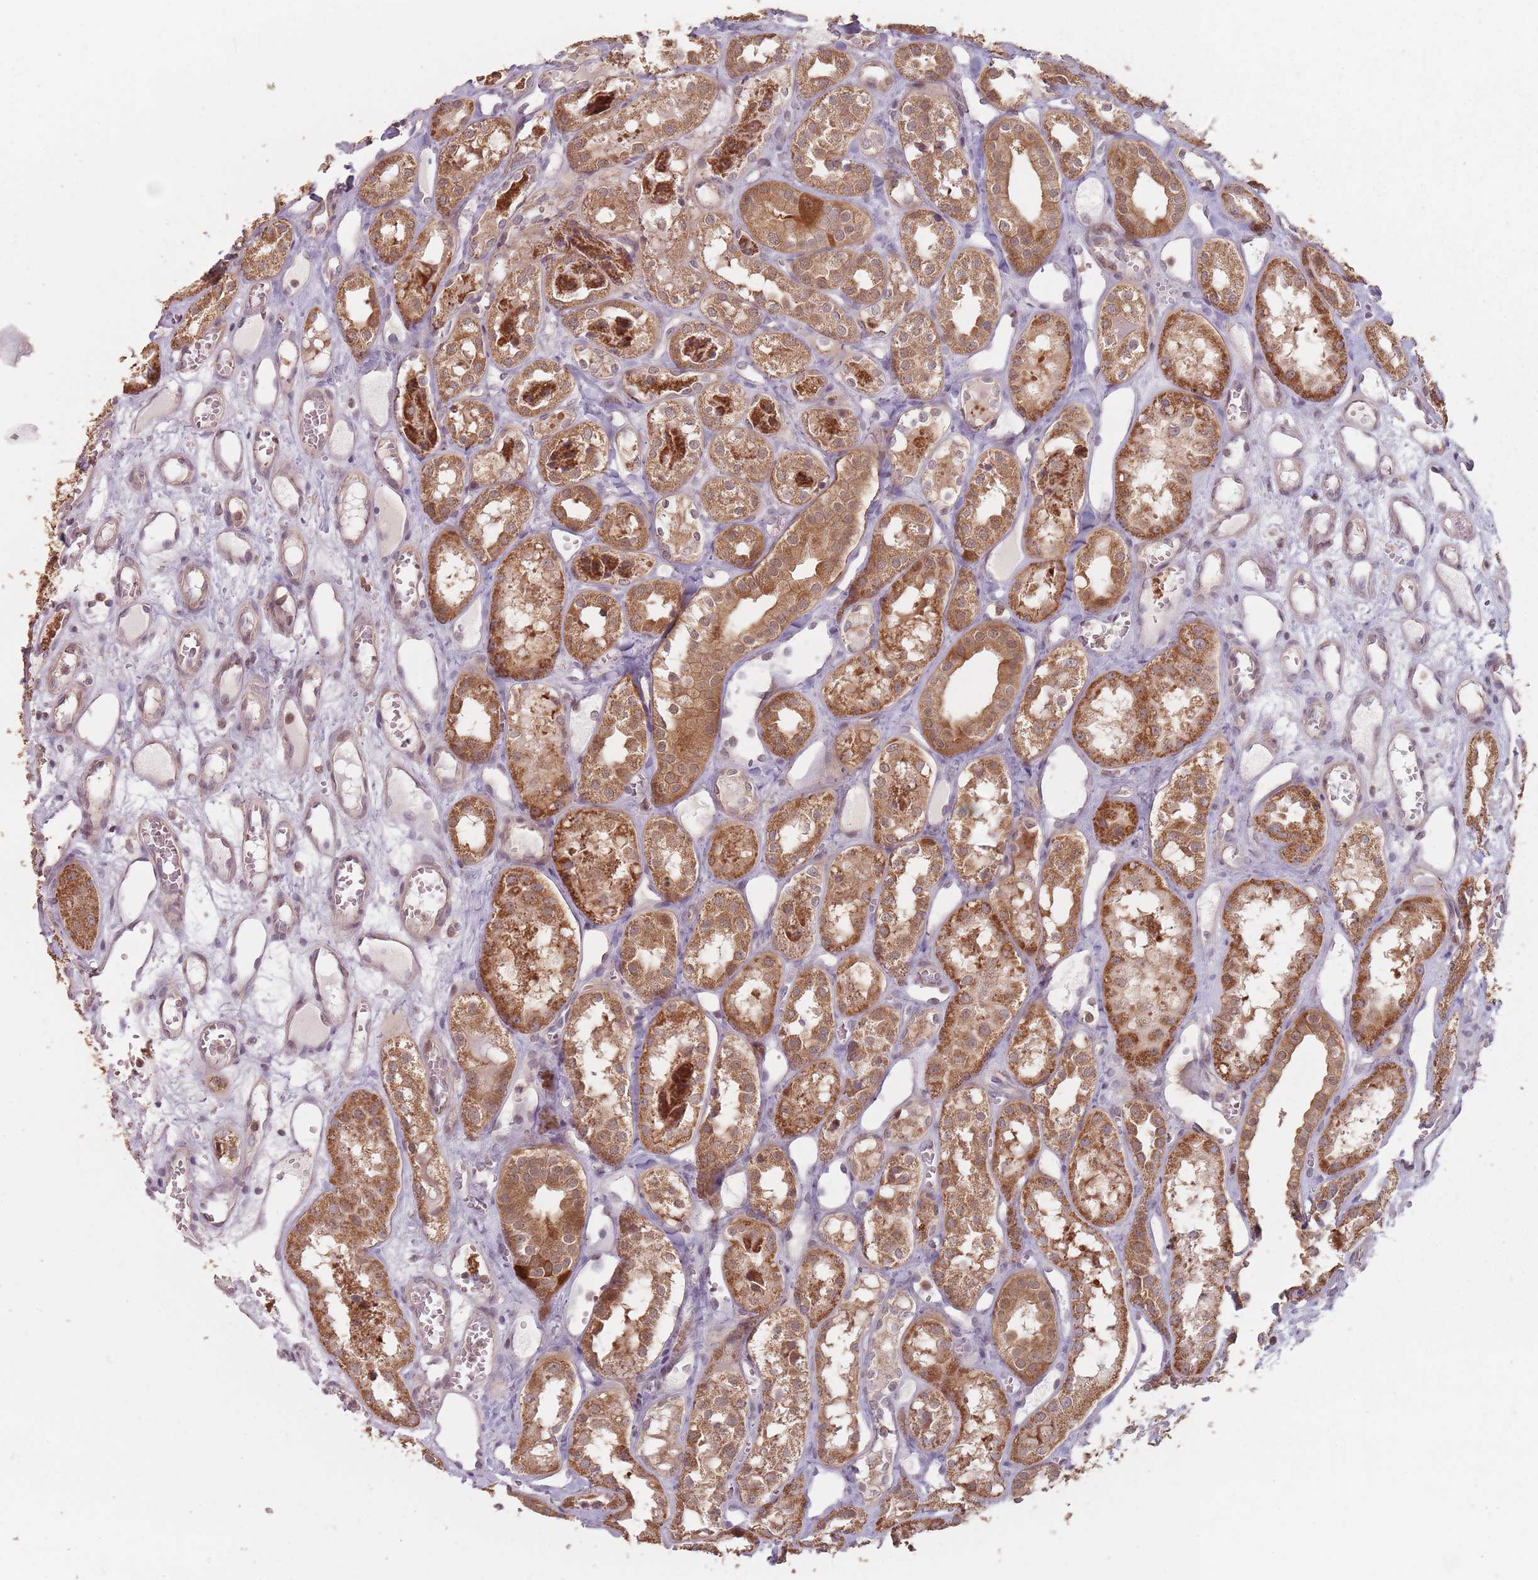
{"staining": {"intensity": "weak", "quantity": ">75%", "location": "cytoplasmic/membranous"}, "tissue": "kidney", "cell_type": "Cells in glomeruli", "image_type": "normal", "snomed": [{"axis": "morphology", "description": "Normal tissue, NOS"}, {"axis": "topography", "description": "Kidney"}], "caption": "Immunohistochemical staining of normal human kidney demonstrates weak cytoplasmic/membranous protein expression in about >75% of cells in glomeruli. (DAB = brown stain, brightfield microscopy at high magnification).", "gene": "VPS52", "patient": {"sex": "male", "age": 16}}